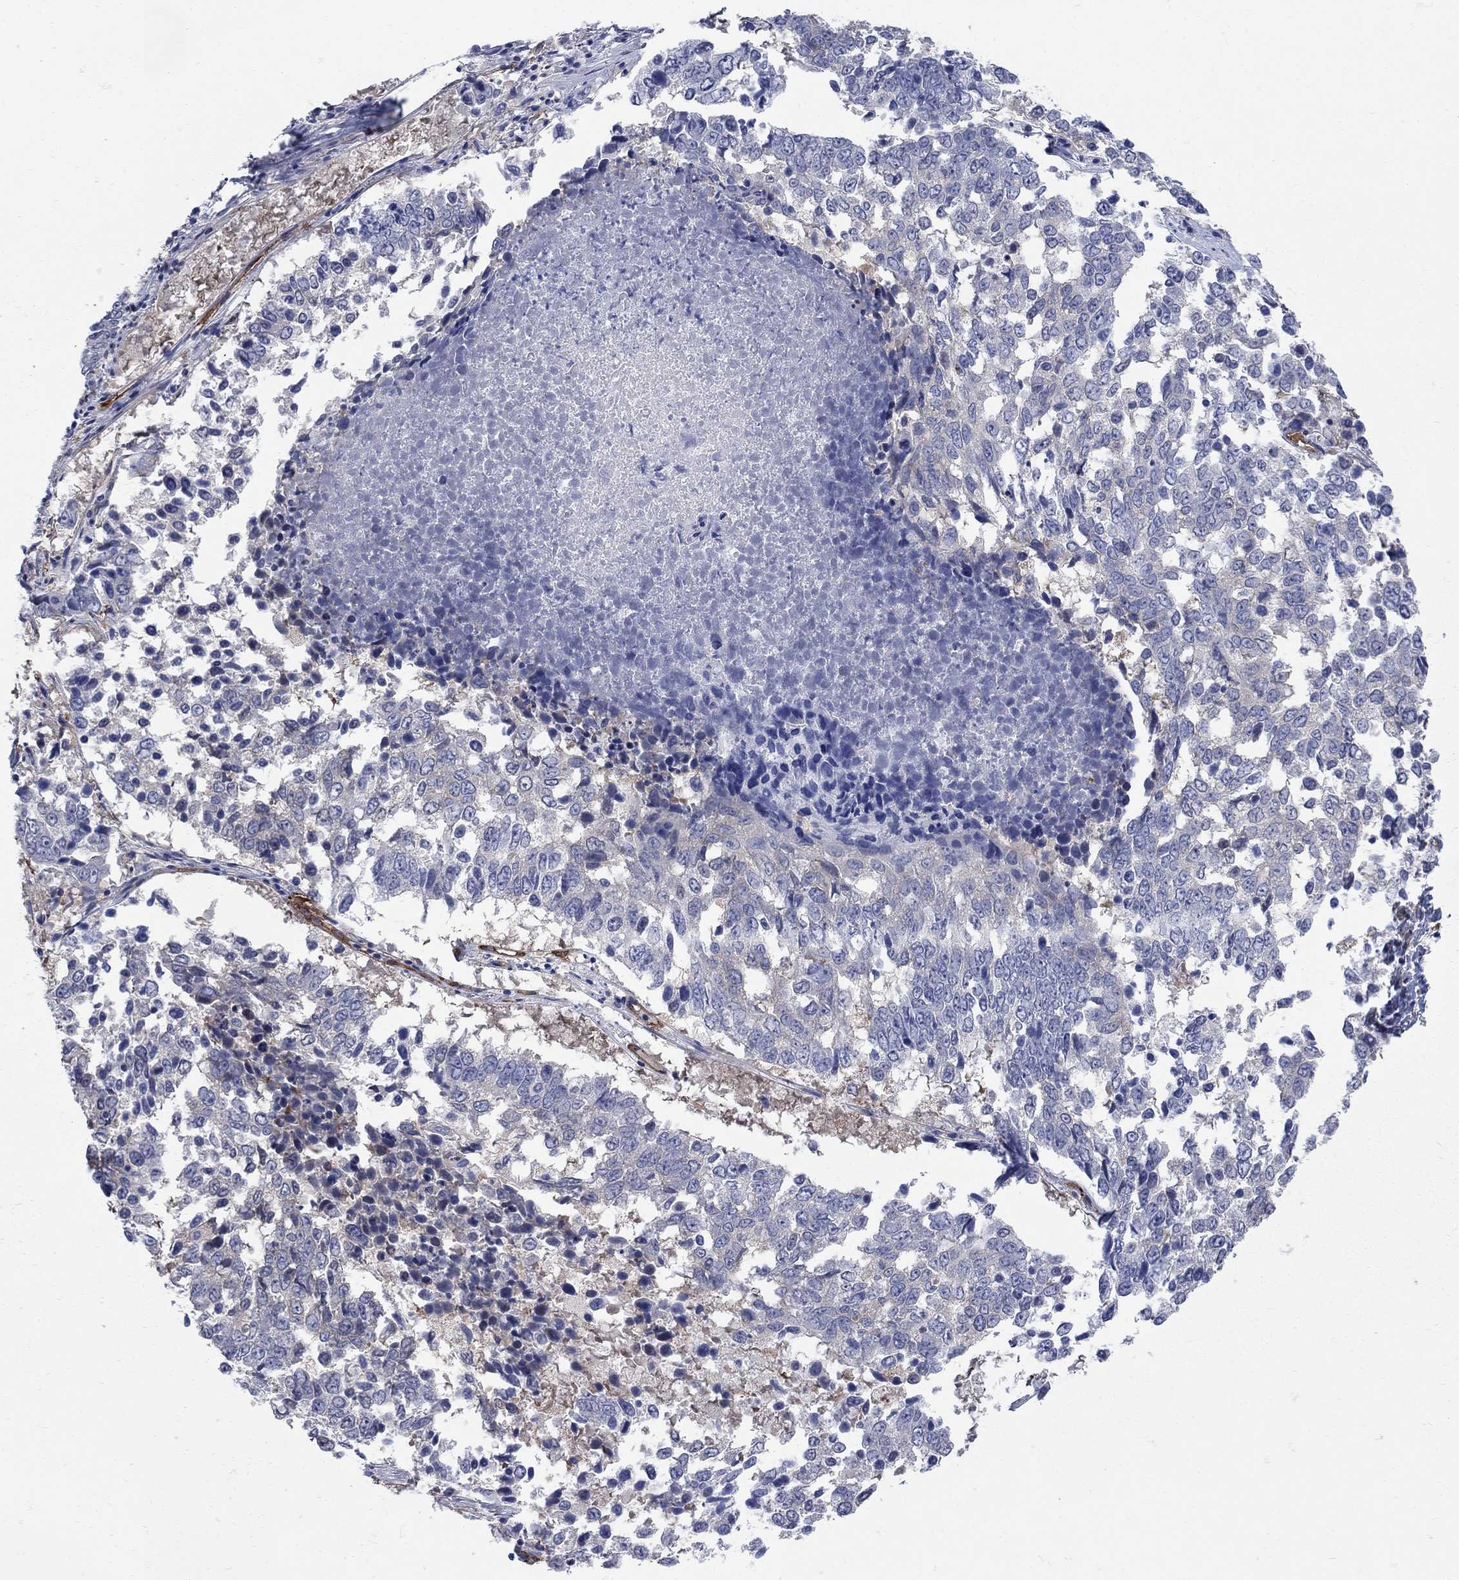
{"staining": {"intensity": "negative", "quantity": "none", "location": "none"}, "tissue": "lung cancer", "cell_type": "Tumor cells", "image_type": "cancer", "snomed": [{"axis": "morphology", "description": "Squamous cell carcinoma, NOS"}, {"axis": "topography", "description": "Lung"}], "caption": "Immunohistochemistry micrograph of lung cancer (squamous cell carcinoma) stained for a protein (brown), which demonstrates no expression in tumor cells.", "gene": "SEPTIN8", "patient": {"sex": "male", "age": 82}}